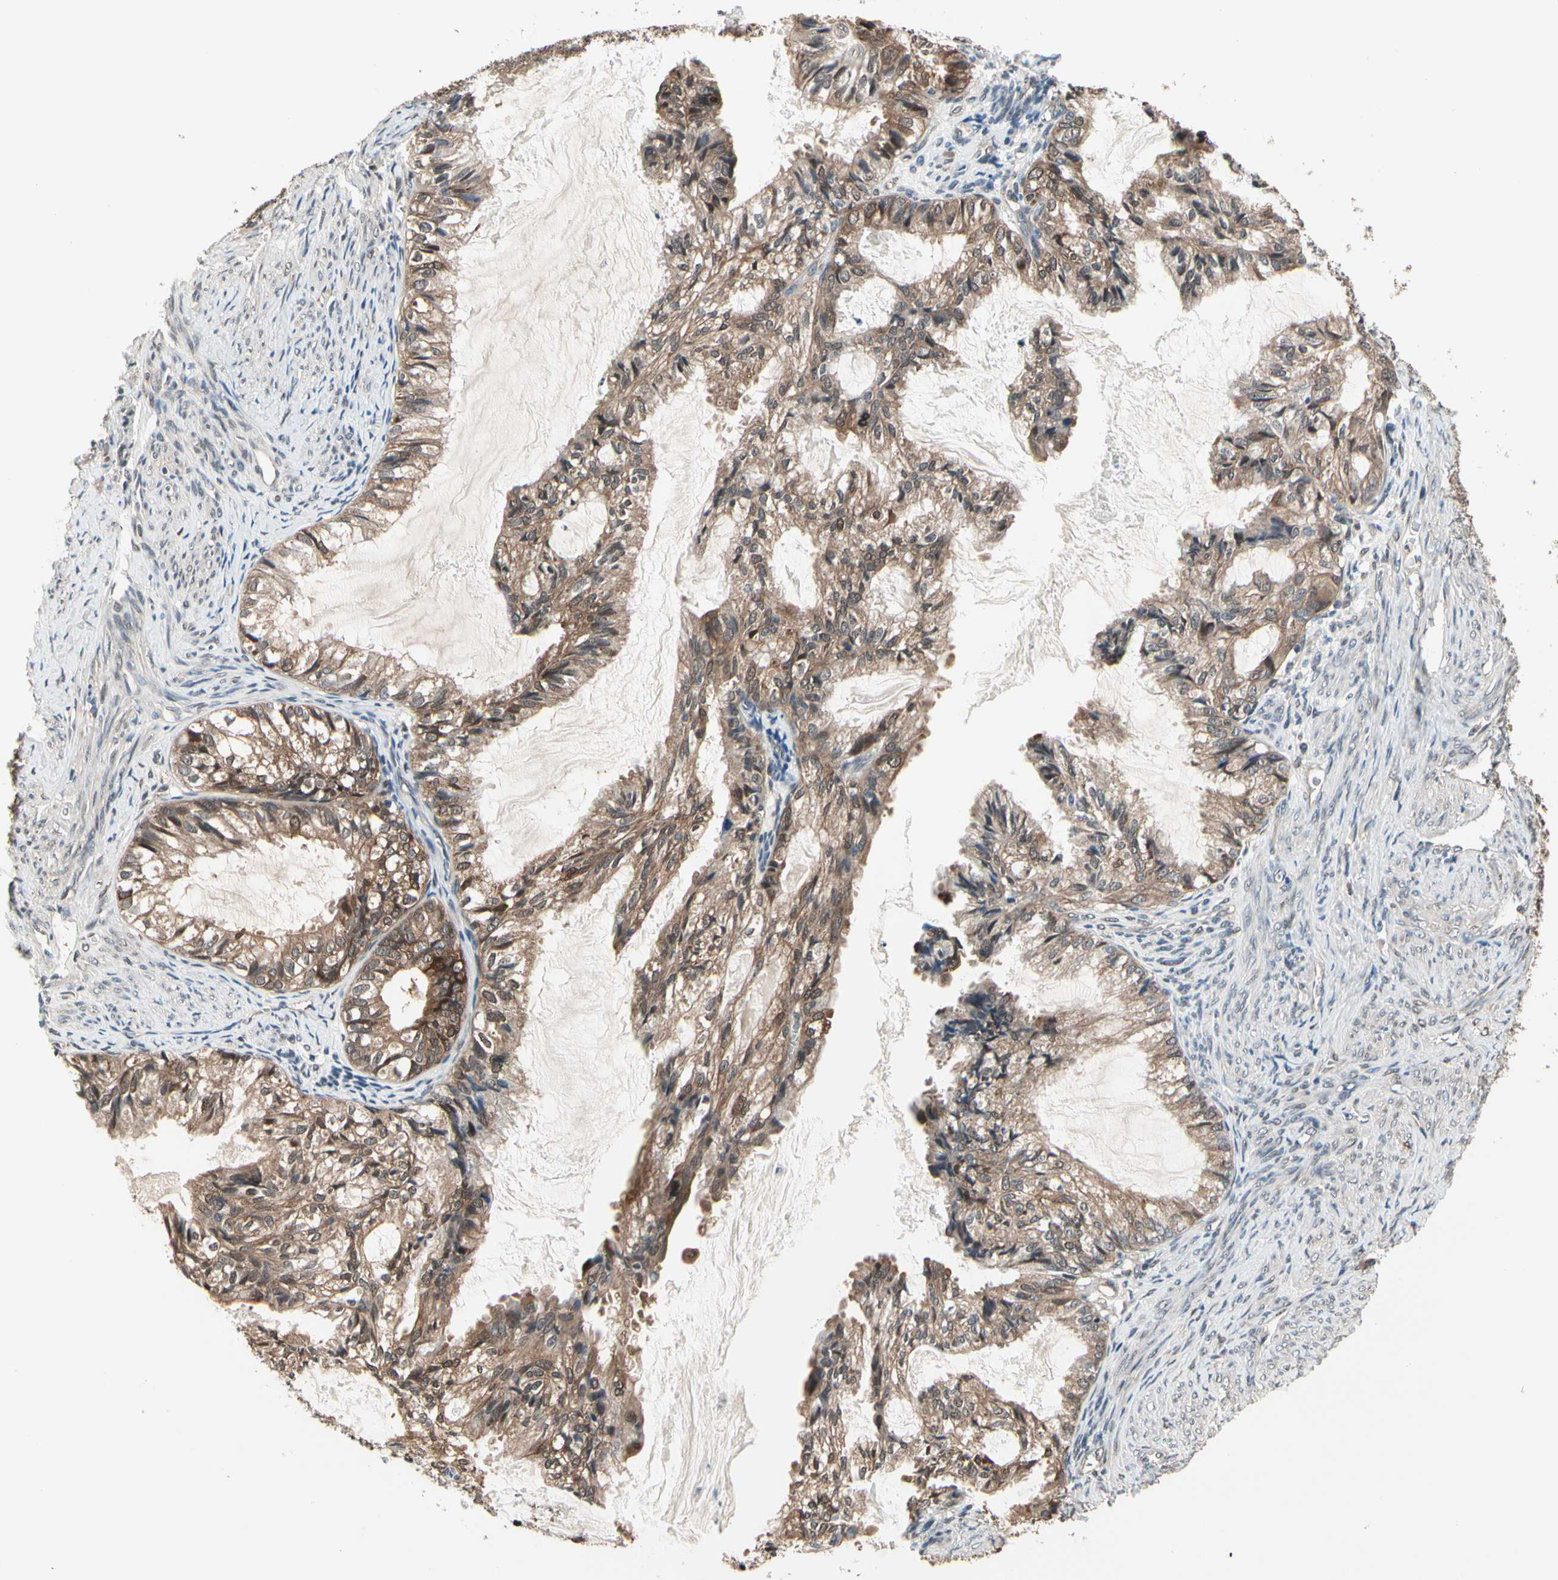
{"staining": {"intensity": "moderate", "quantity": ">75%", "location": "cytoplasmic/membranous"}, "tissue": "cervical cancer", "cell_type": "Tumor cells", "image_type": "cancer", "snomed": [{"axis": "morphology", "description": "Normal tissue, NOS"}, {"axis": "morphology", "description": "Adenocarcinoma, NOS"}, {"axis": "topography", "description": "Cervix"}, {"axis": "topography", "description": "Endometrium"}], "caption": "The histopathology image shows a brown stain indicating the presence of a protein in the cytoplasmic/membranous of tumor cells in cervical cancer (adenocarcinoma).", "gene": "PRDX6", "patient": {"sex": "female", "age": 86}}